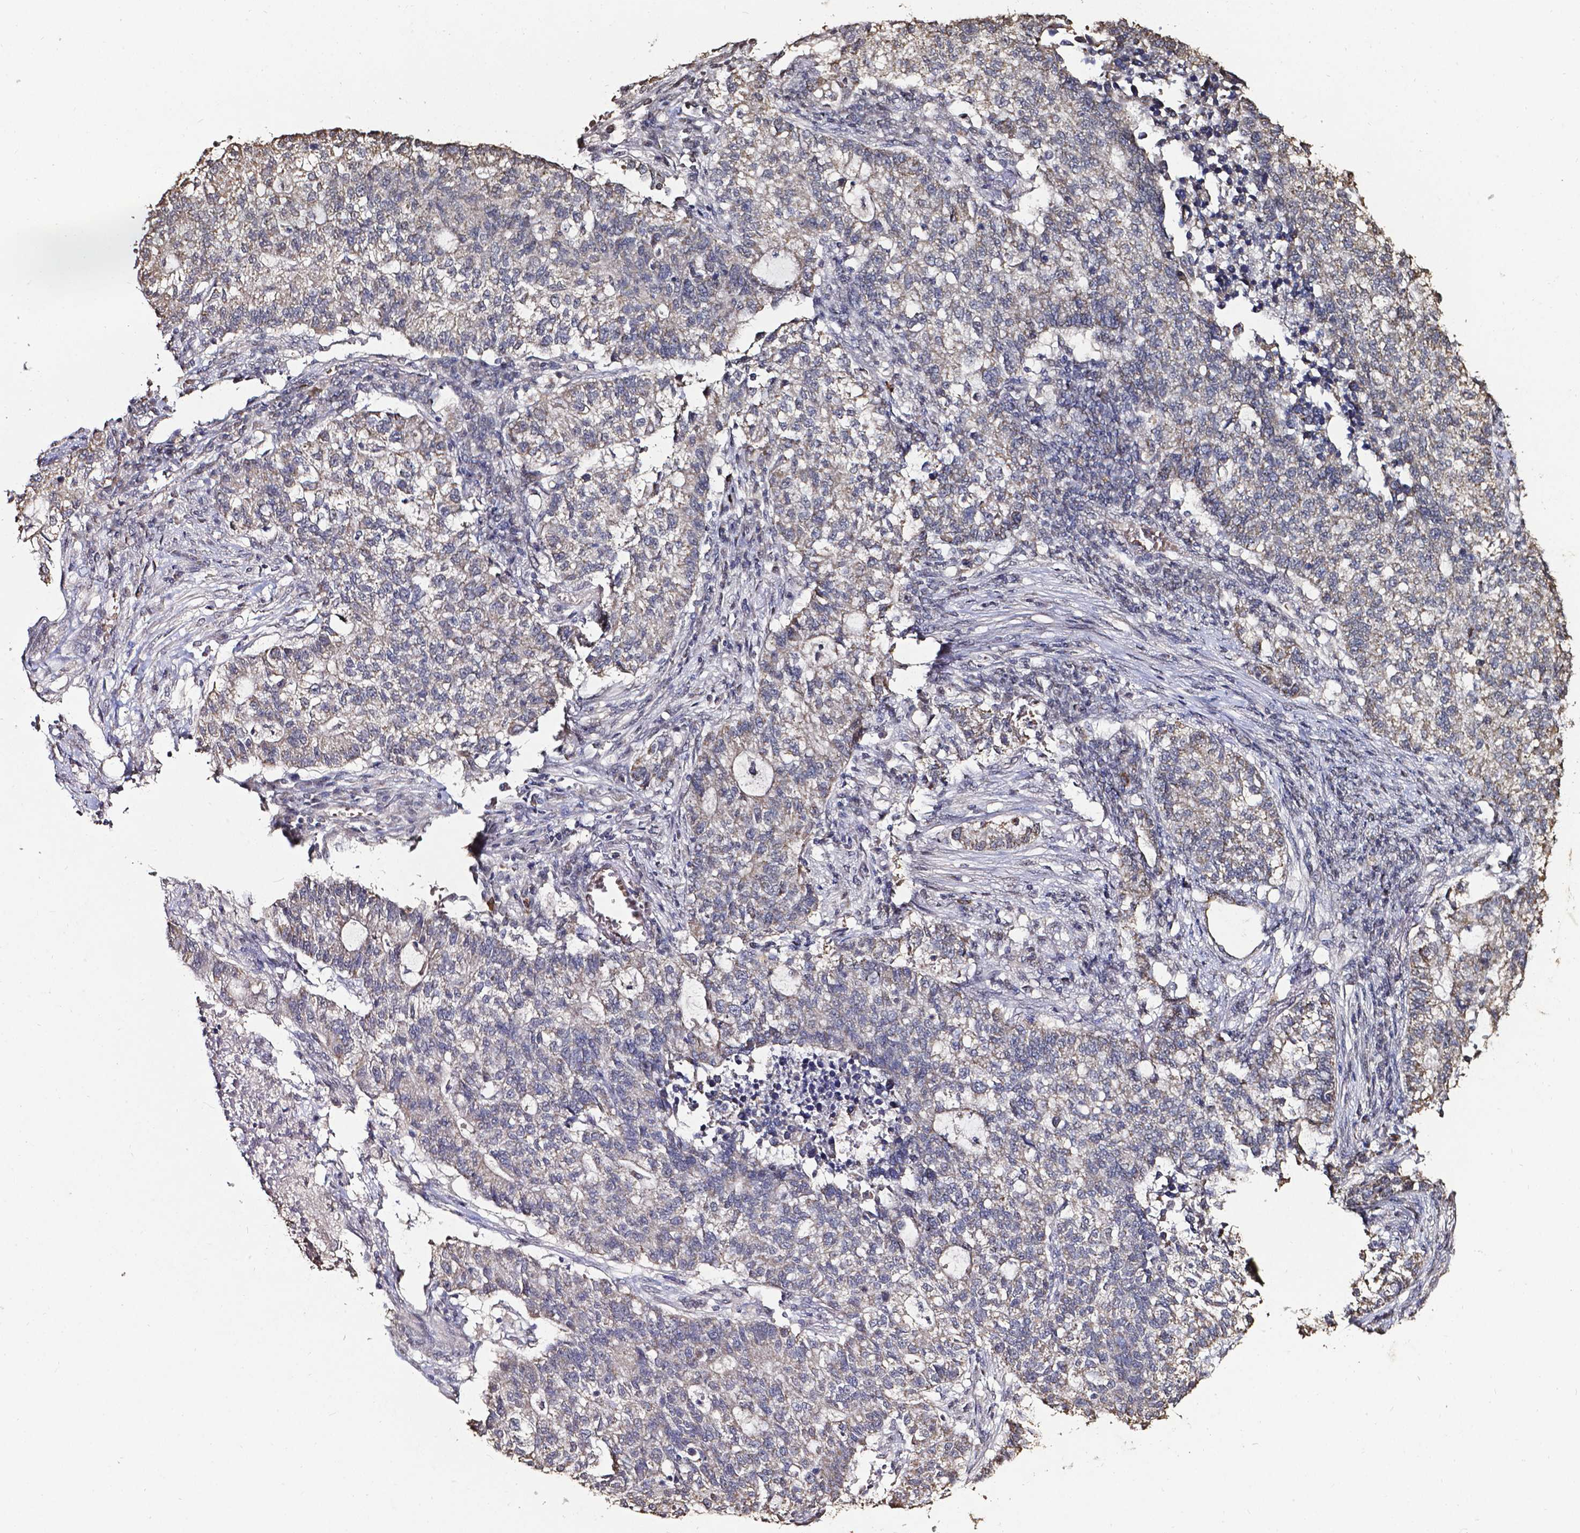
{"staining": {"intensity": "negative", "quantity": "none", "location": "none"}, "tissue": "lung cancer", "cell_type": "Tumor cells", "image_type": "cancer", "snomed": [{"axis": "morphology", "description": "Adenocarcinoma, NOS"}, {"axis": "topography", "description": "Lung"}], "caption": "Human lung cancer stained for a protein using immunohistochemistry demonstrates no expression in tumor cells.", "gene": "GLRA2", "patient": {"sex": "male", "age": 57}}